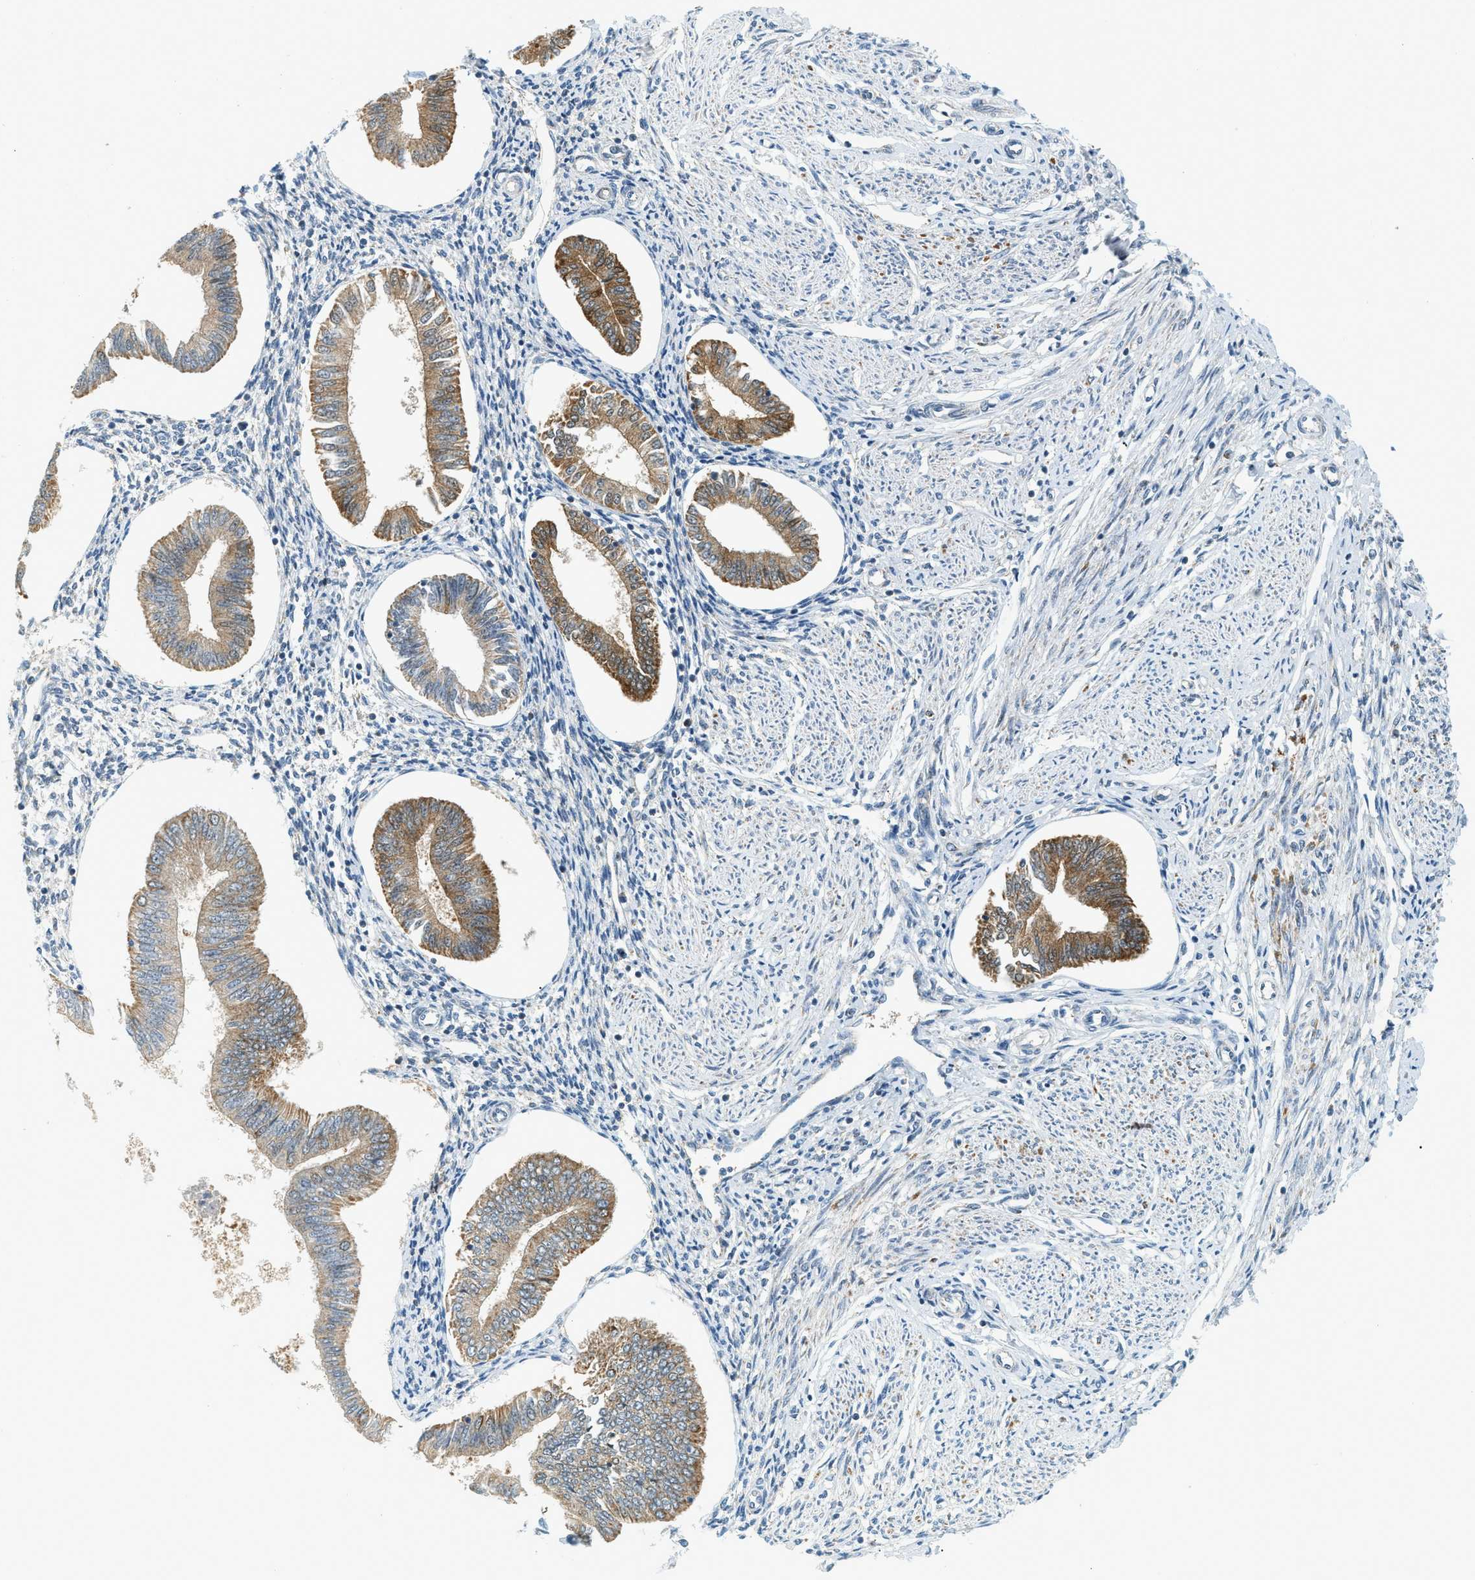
{"staining": {"intensity": "negative", "quantity": "none", "location": "none"}, "tissue": "endometrium", "cell_type": "Cells in endometrial stroma", "image_type": "normal", "snomed": [{"axis": "morphology", "description": "Normal tissue, NOS"}, {"axis": "topography", "description": "Endometrium"}], "caption": "This is a micrograph of immunohistochemistry staining of benign endometrium, which shows no positivity in cells in endometrial stroma. (DAB (3,3'-diaminobenzidine) immunohistochemistry visualized using brightfield microscopy, high magnification).", "gene": "PIGG", "patient": {"sex": "female", "age": 50}}